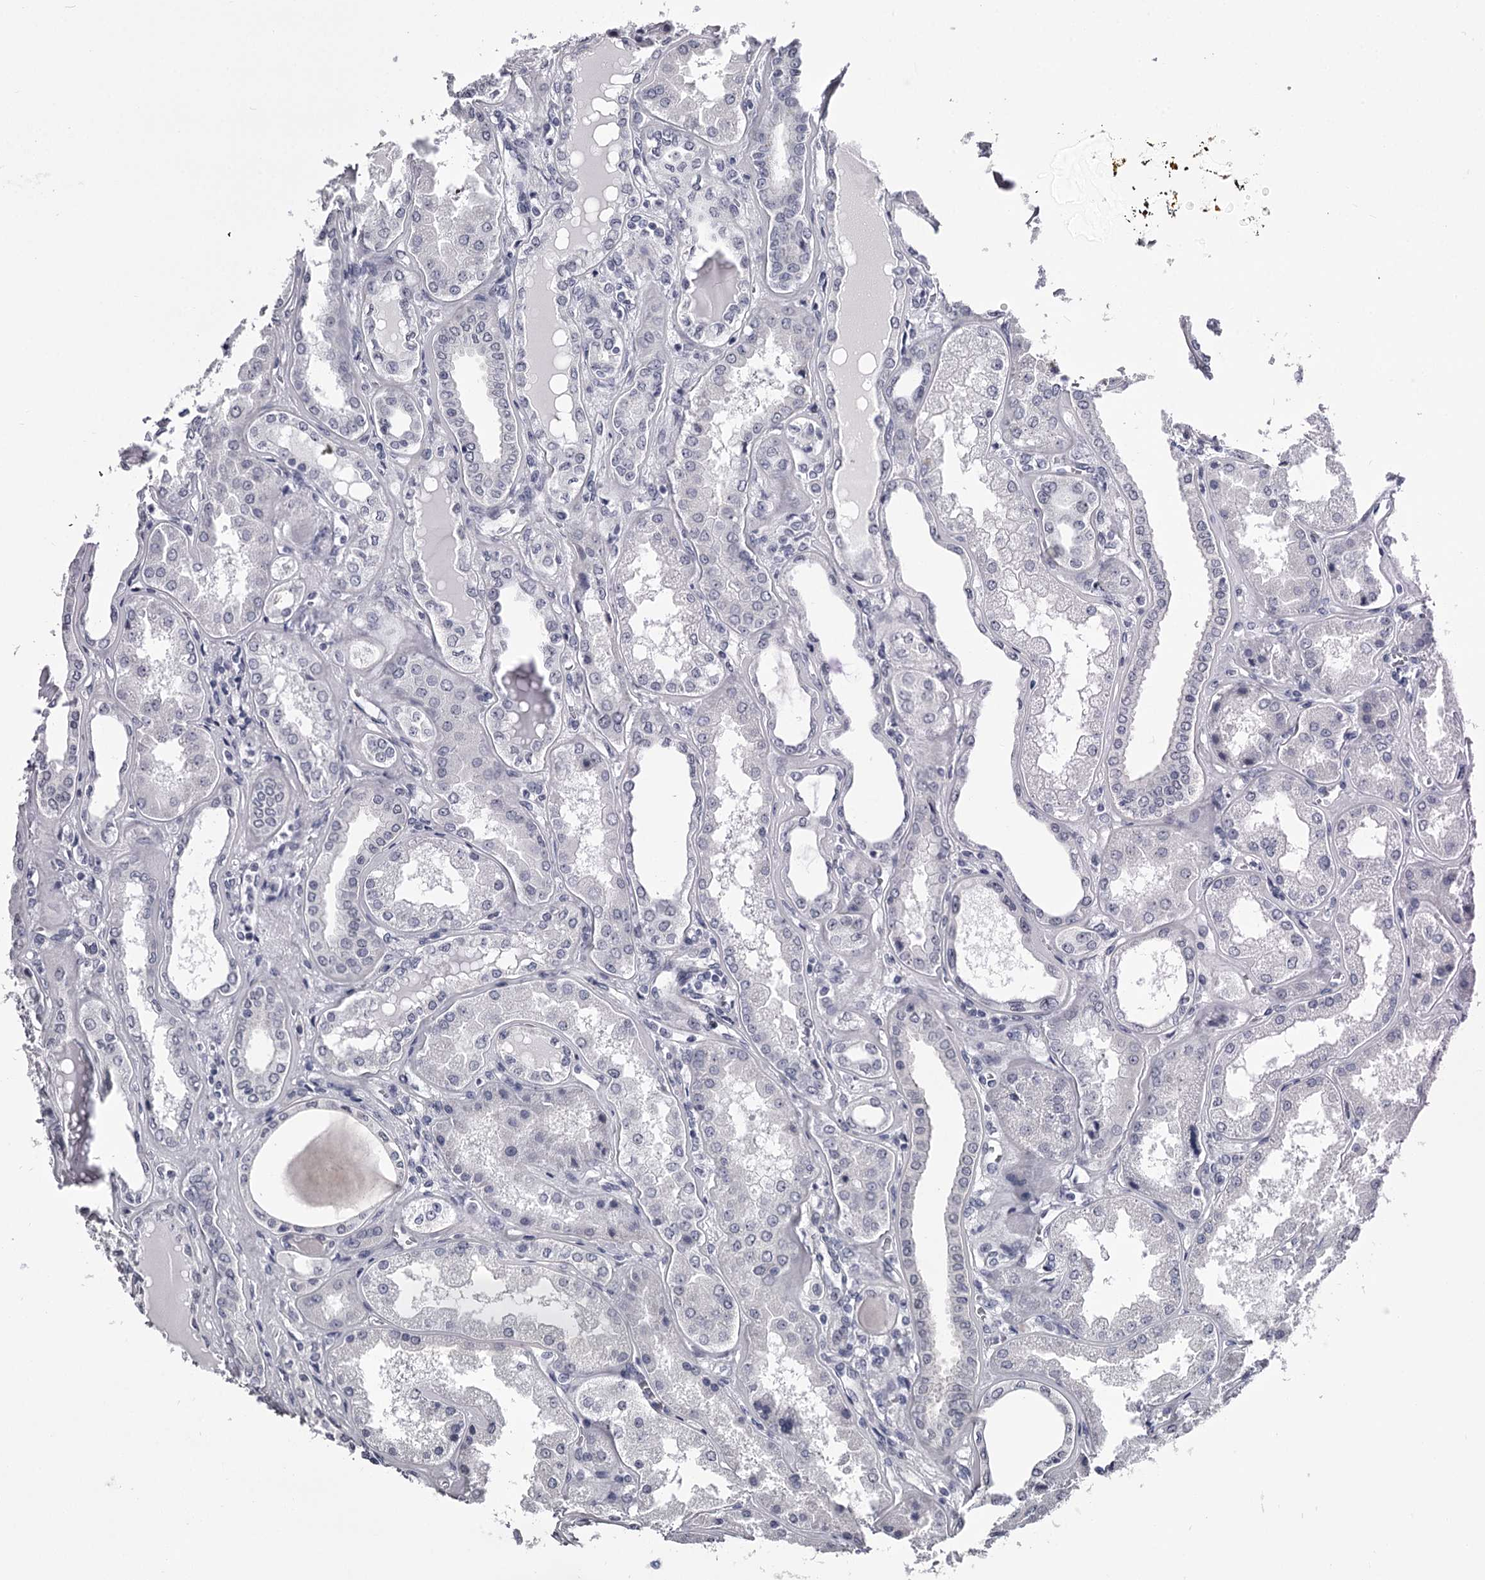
{"staining": {"intensity": "negative", "quantity": "none", "location": "none"}, "tissue": "kidney", "cell_type": "Cells in glomeruli", "image_type": "normal", "snomed": [{"axis": "morphology", "description": "Normal tissue, NOS"}, {"axis": "topography", "description": "Kidney"}], "caption": "Immunohistochemistry (IHC) of unremarkable human kidney exhibits no positivity in cells in glomeruli.", "gene": "OVOL2", "patient": {"sex": "female", "age": 56}}